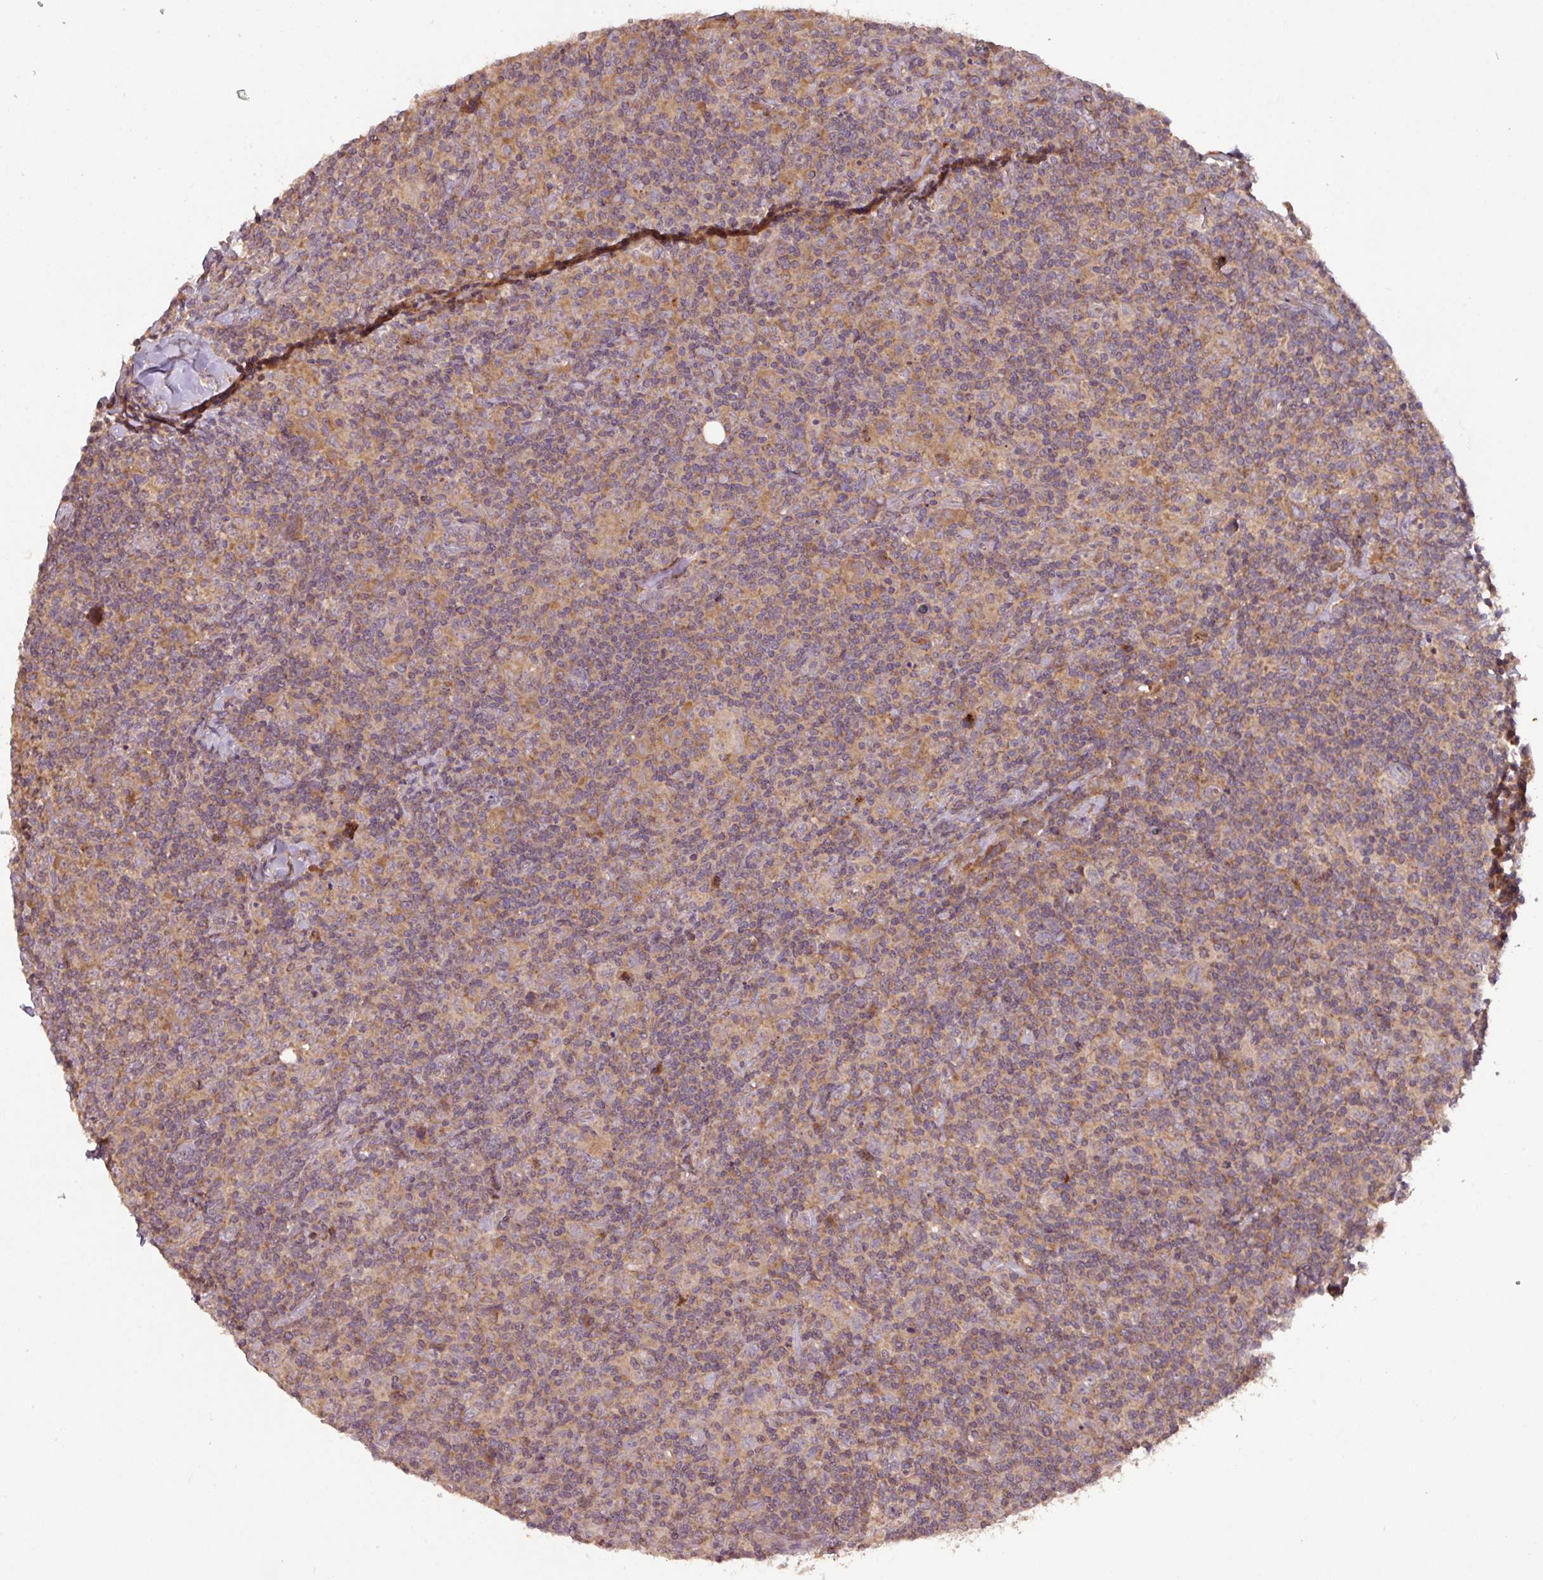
{"staining": {"intensity": "negative", "quantity": "none", "location": "none"}, "tissue": "lymphoma", "cell_type": "Tumor cells", "image_type": "cancer", "snomed": [{"axis": "morphology", "description": "Hodgkin's disease, NOS"}, {"axis": "topography", "description": "Lymph node"}], "caption": "A high-resolution image shows immunohistochemistry staining of lymphoma, which displays no significant positivity in tumor cells. The staining was performed using DAB to visualize the protein expression in brown, while the nuclei were stained in blue with hematoxylin (Magnification: 20x).", "gene": "MRRF", "patient": {"sex": "female", "age": 18}}